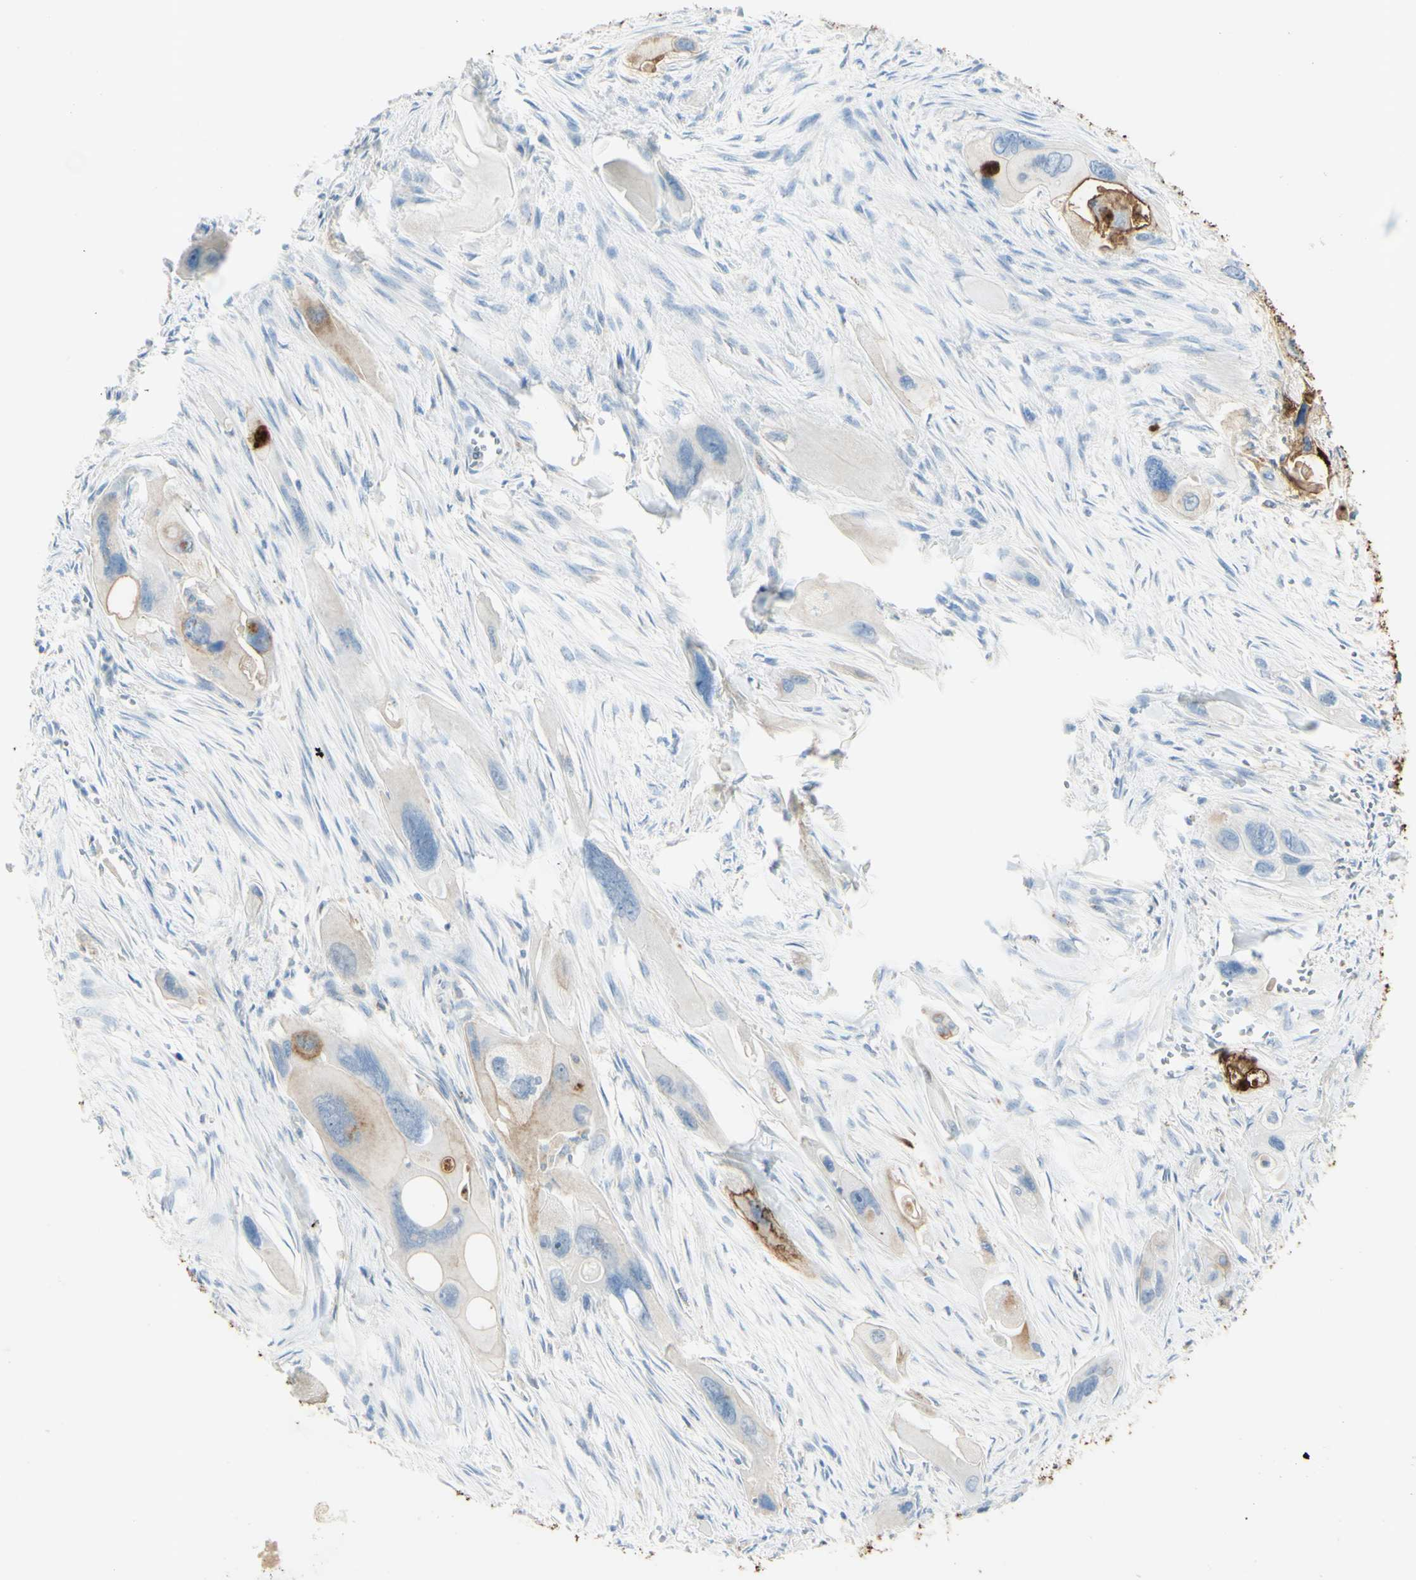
{"staining": {"intensity": "strong", "quantity": "<25%", "location": "cytoplasmic/membranous"}, "tissue": "pancreatic cancer", "cell_type": "Tumor cells", "image_type": "cancer", "snomed": [{"axis": "morphology", "description": "Adenocarcinoma, NOS"}, {"axis": "topography", "description": "Pancreas"}], "caption": "Approximately <25% of tumor cells in human adenocarcinoma (pancreatic) display strong cytoplasmic/membranous protein staining as visualized by brown immunohistochemical staining.", "gene": "TSPAN1", "patient": {"sex": "male", "age": 73}}